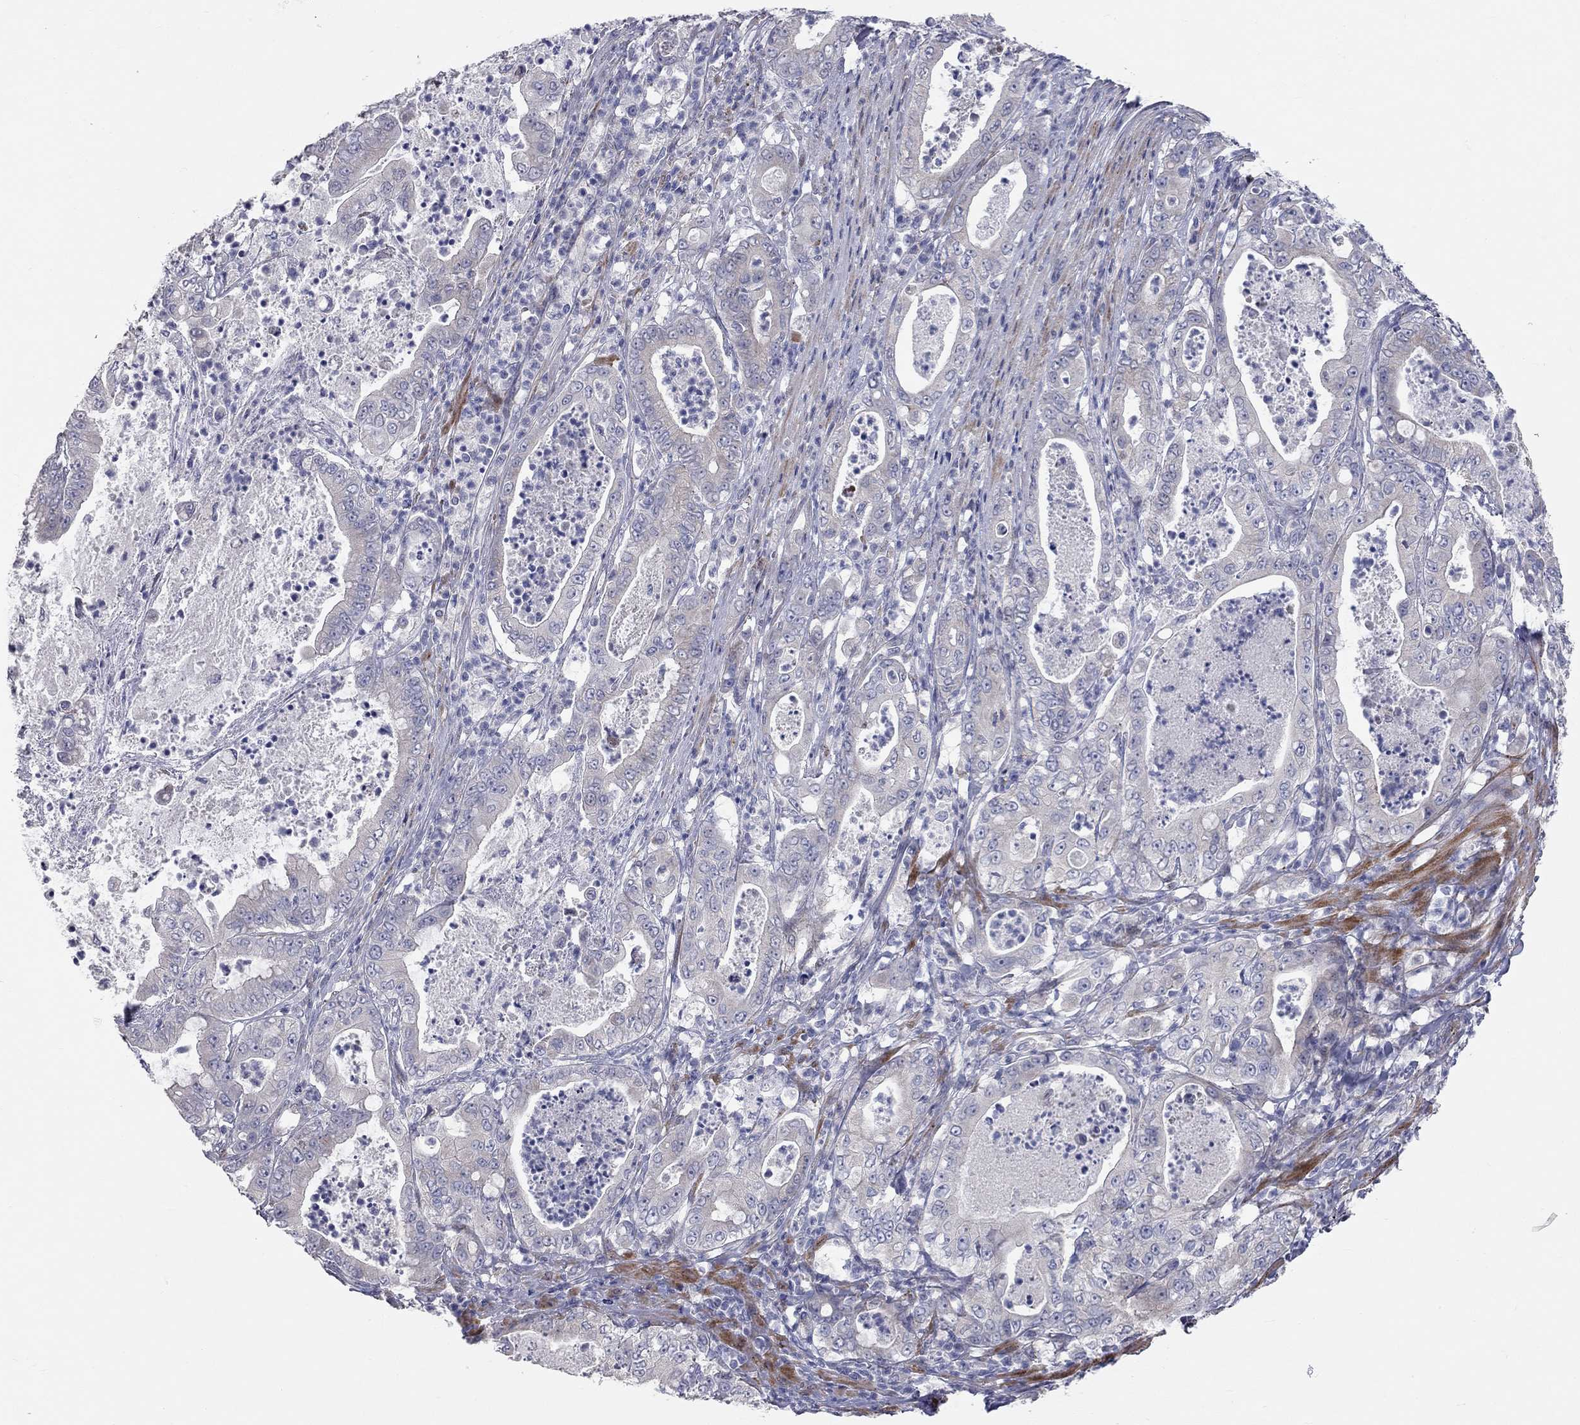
{"staining": {"intensity": "negative", "quantity": "none", "location": "none"}, "tissue": "pancreatic cancer", "cell_type": "Tumor cells", "image_type": "cancer", "snomed": [{"axis": "morphology", "description": "Adenocarcinoma, NOS"}, {"axis": "topography", "description": "Pancreas"}], "caption": "A high-resolution image shows IHC staining of pancreatic adenocarcinoma, which demonstrates no significant expression in tumor cells.", "gene": "KANSL1L", "patient": {"sex": "male", "age": 71}}